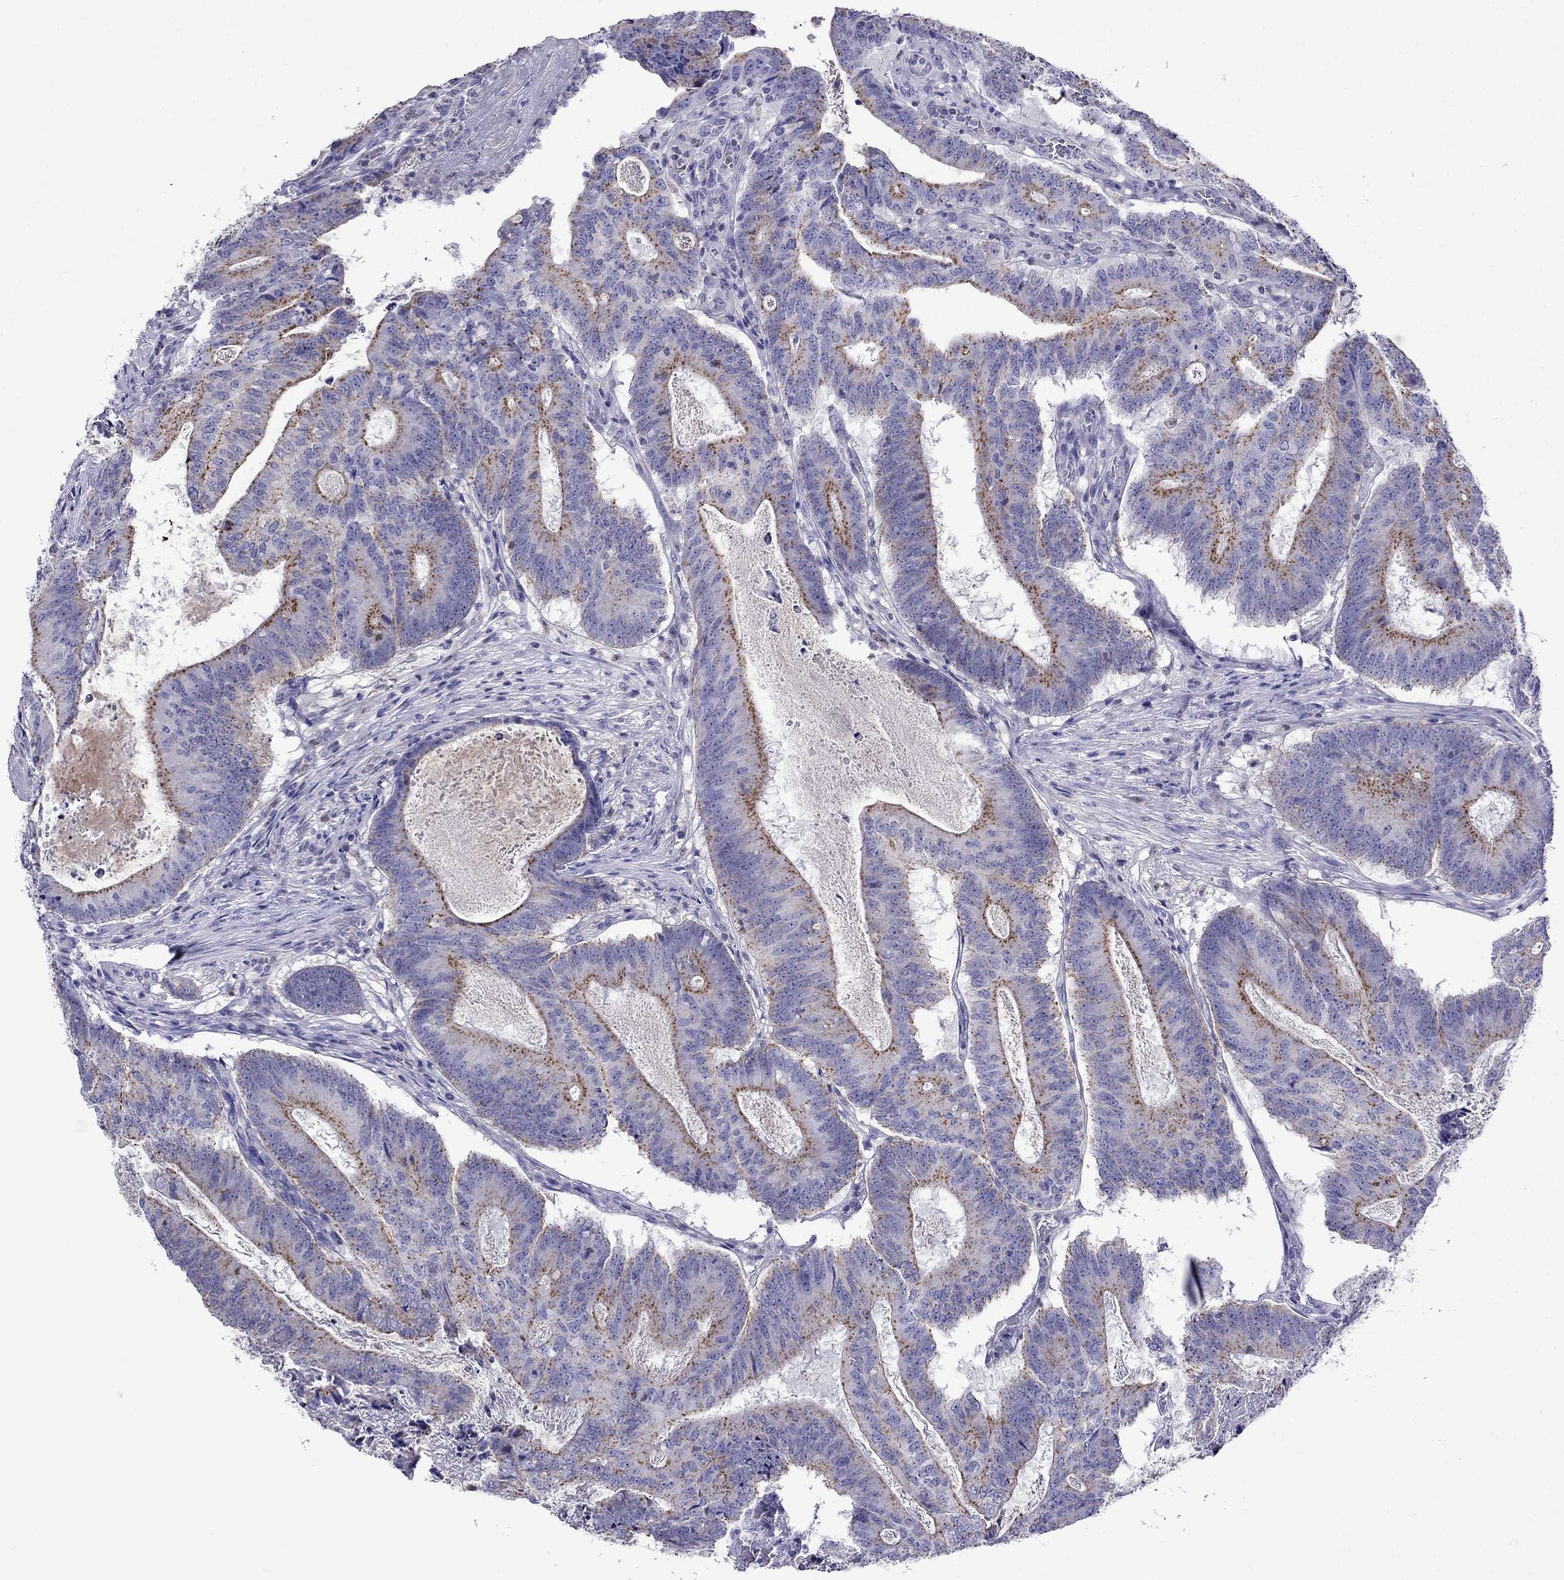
{"staining": {"intensity": "moderate", "quantity": "25%-75%", "location": "cytoplasmic/membranous"}, "tissue": "colorectal cancer", "cell_type": "Tumor cells", "image_type": "cancer", "snomed": [{"axis": "morphology", "description": "Adenocarcinoma, NOS"}, {"axis": "topography", "description": "Colon"}], "caption": "The image exhibits immunohistochemical staining of colorectal cancer (adenocarcinoma). There is moderate cytoplasmic/membranous expression is identified in about 25%-75% of tumor cells.", "gene": "MPZ", "patient": {"sex": "female", "age": 70}}